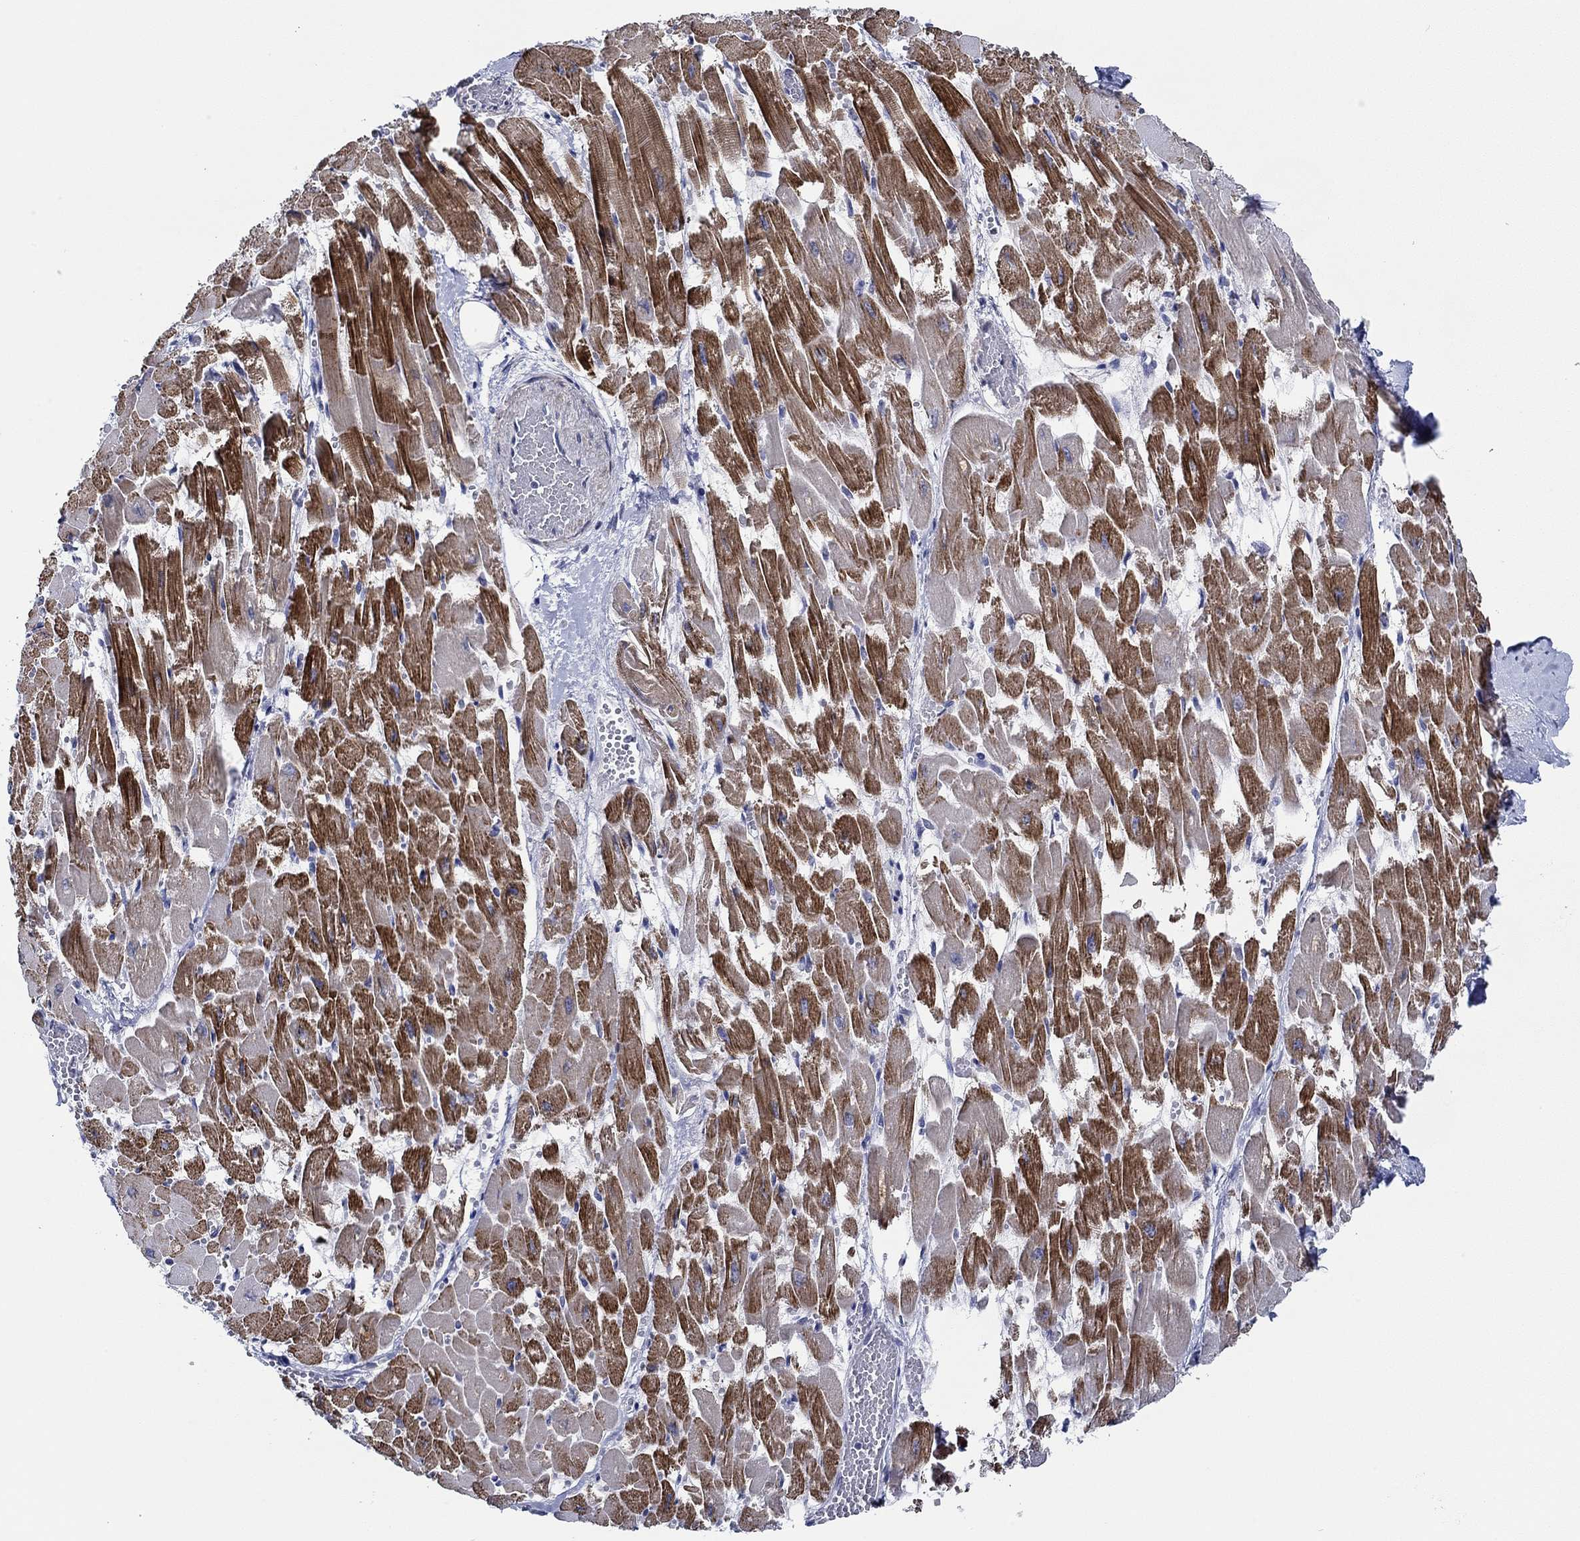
{"staining": {"intensity": "strong", "quantity": "25%-75%", "location": "cytoplasmic/membranous"}, "tissue": "heart muscle", "cell_type": "Cardiomyocytes", "image_type": "normal", "snomed": [{"axis": "morphology", "description": "Normal tissue, NOS"}, {"axis": "topography", "description": "Heart"}], "caption": "Protein expression by immunohistochemistry displays strong cytoplasmic/membranous expression in about 25%-75% of cardiomyocytes in benign heart muscle. (DAB IHC, brown staining for protein, blue staining for nuclei).", "gene": "SLC34A1", "patient": {"sex": "female", "age": 52}}